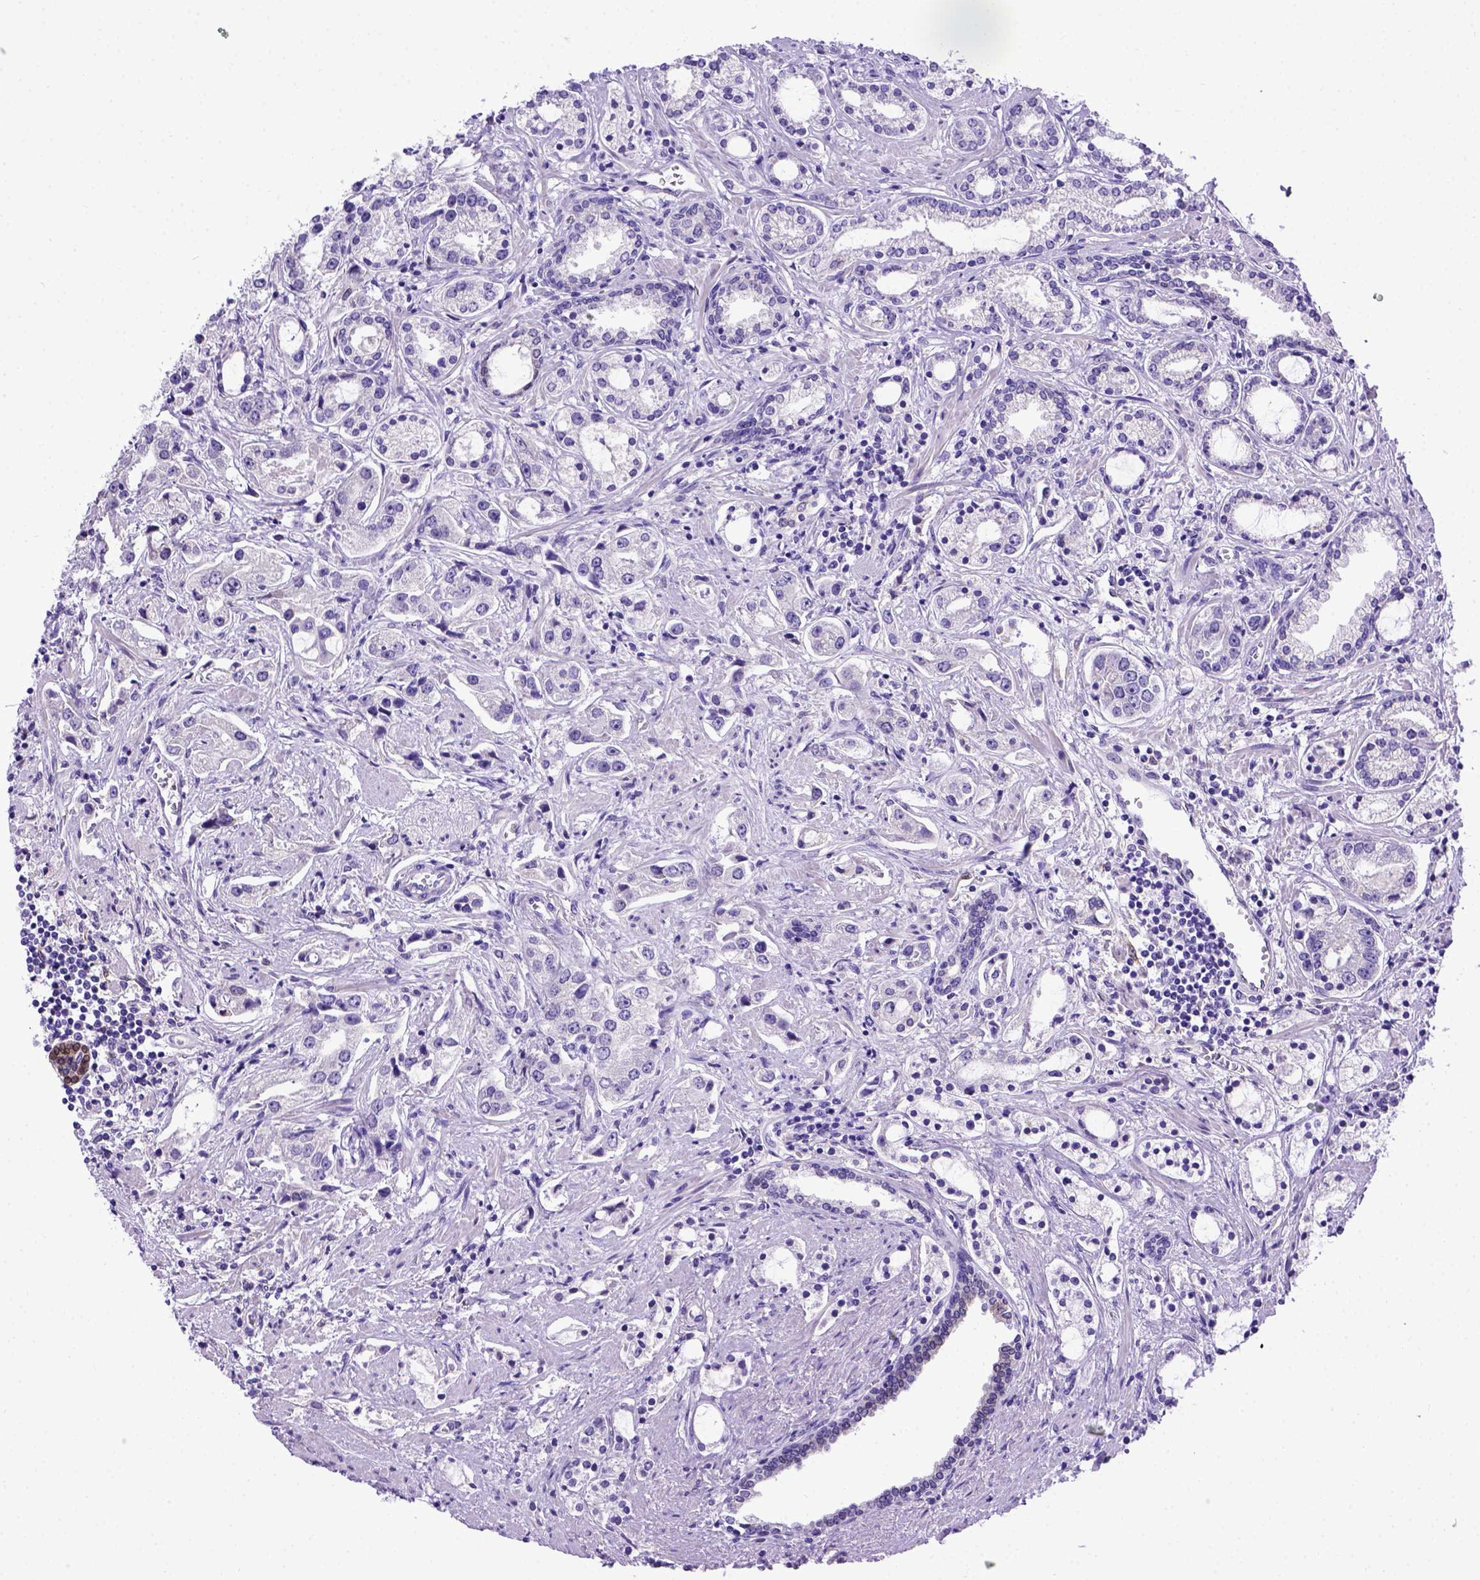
{"staining": {"intensity": "negative", "quantity": "none", "location": "none"}, "tissue": "prostate cancer", "cell_type": "Tumor cells", "image_type": "cancer", "snomed": [{"axis": "morphology", "description": "Adenocarcinoma, Medium grade"}, {"axis": "topography", "description": "Prostate"}], "caption": "Immunohistochemical staining of human prostate medium-grade adenocarcinoma demonstrates no significant staining in tumor cells. (IHC, brightfield microscopy, high magnification).", "gene": "PTGES", "patient": {"sex": "male", "age": 57}}